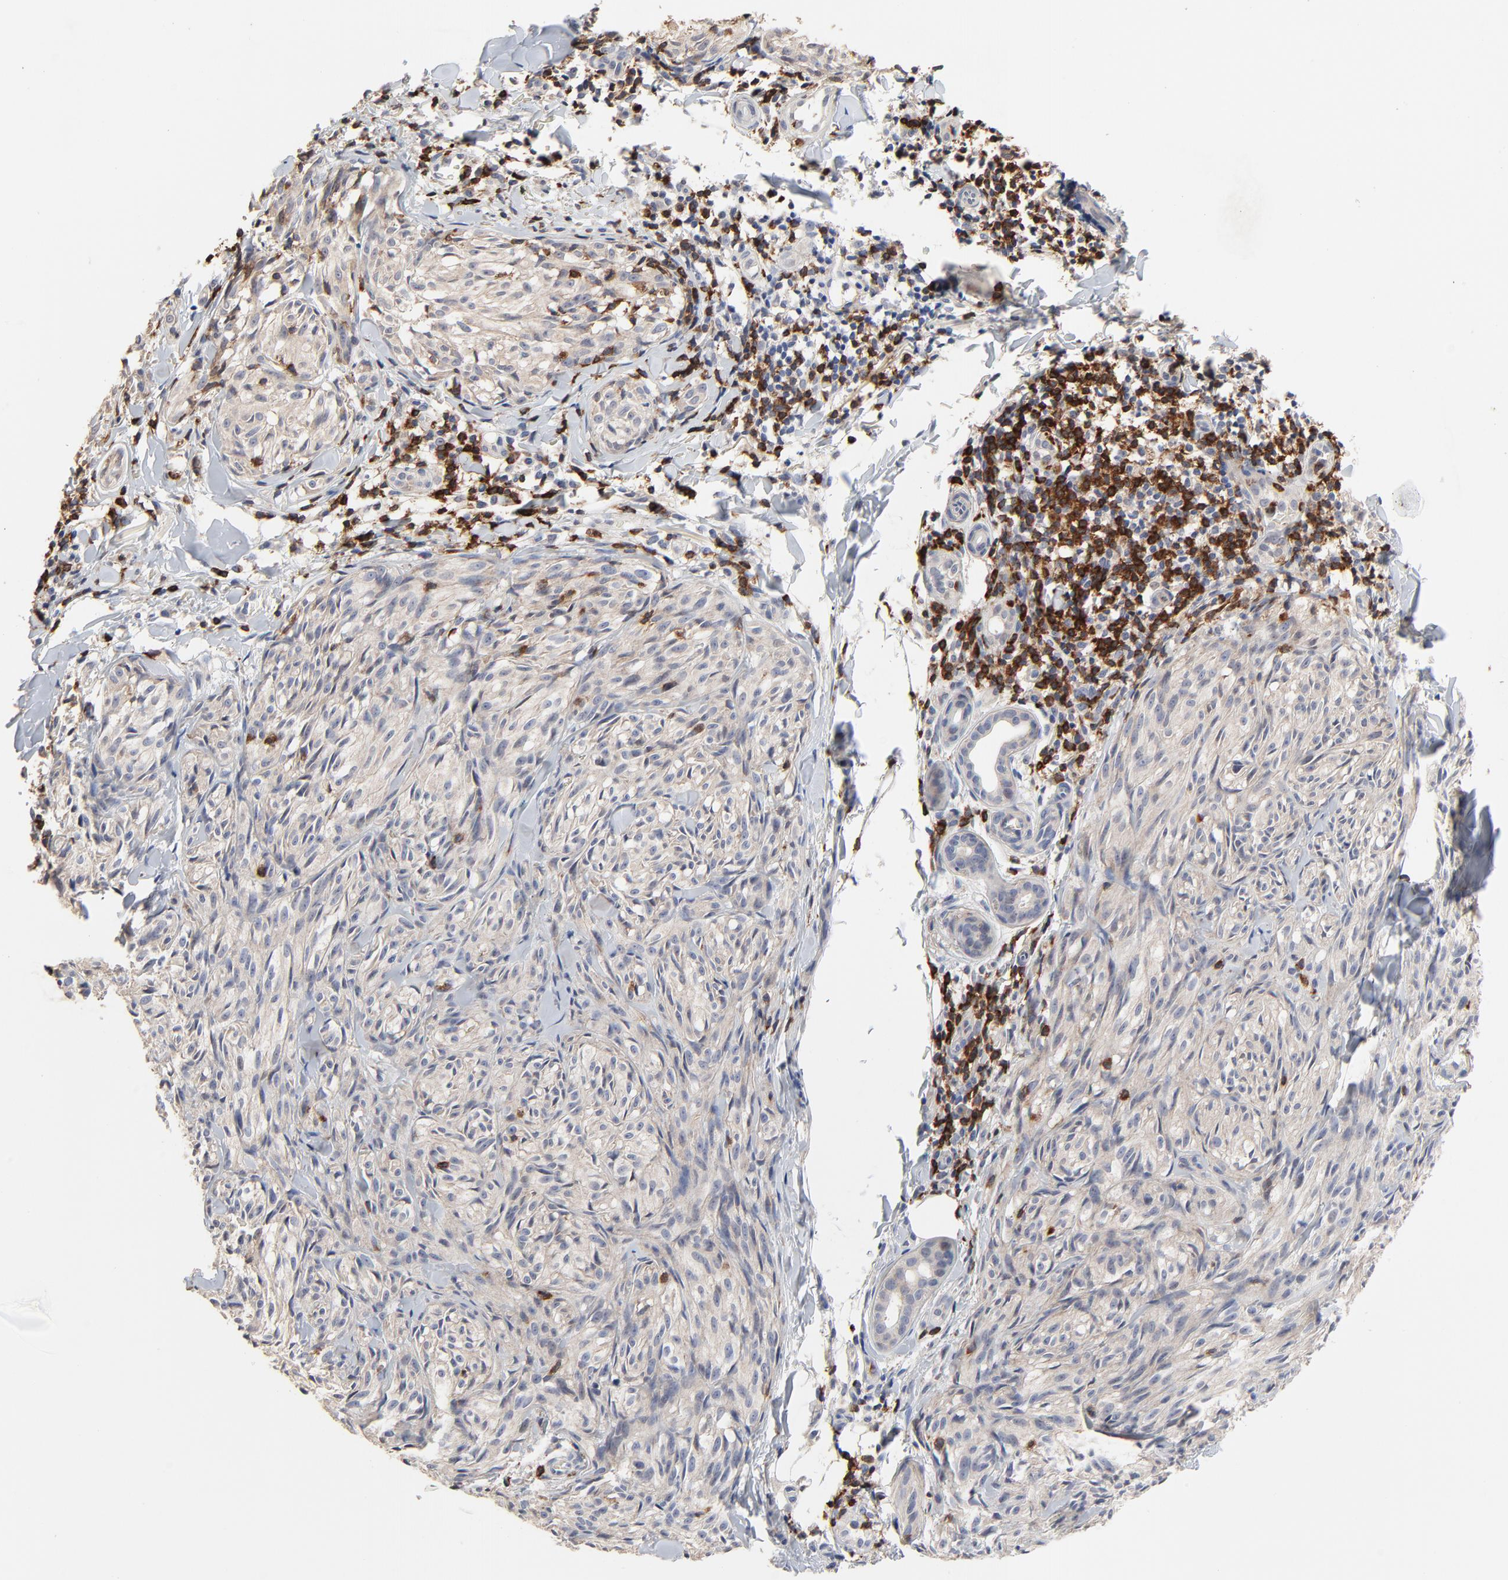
{"staining": {"intensity": "negative", "quantity": "none", "location": "none"}, "tissue": "melanoma", "cell_type": "Tumor cells", "image_type": "cancer", "snomed": [{"axis": "morphology", "description": "Malignant melanoma, Metastatic site"}, {"axis": "topography", "description": "Skin"}], "caption": "IHC histopathology image of malignant melanoma (metastatic site) stained for a protein (brown), which displays no positivity in tumor cells.", "gene": "SKAP1", "patient": {"sex": "female", "age": 66}}